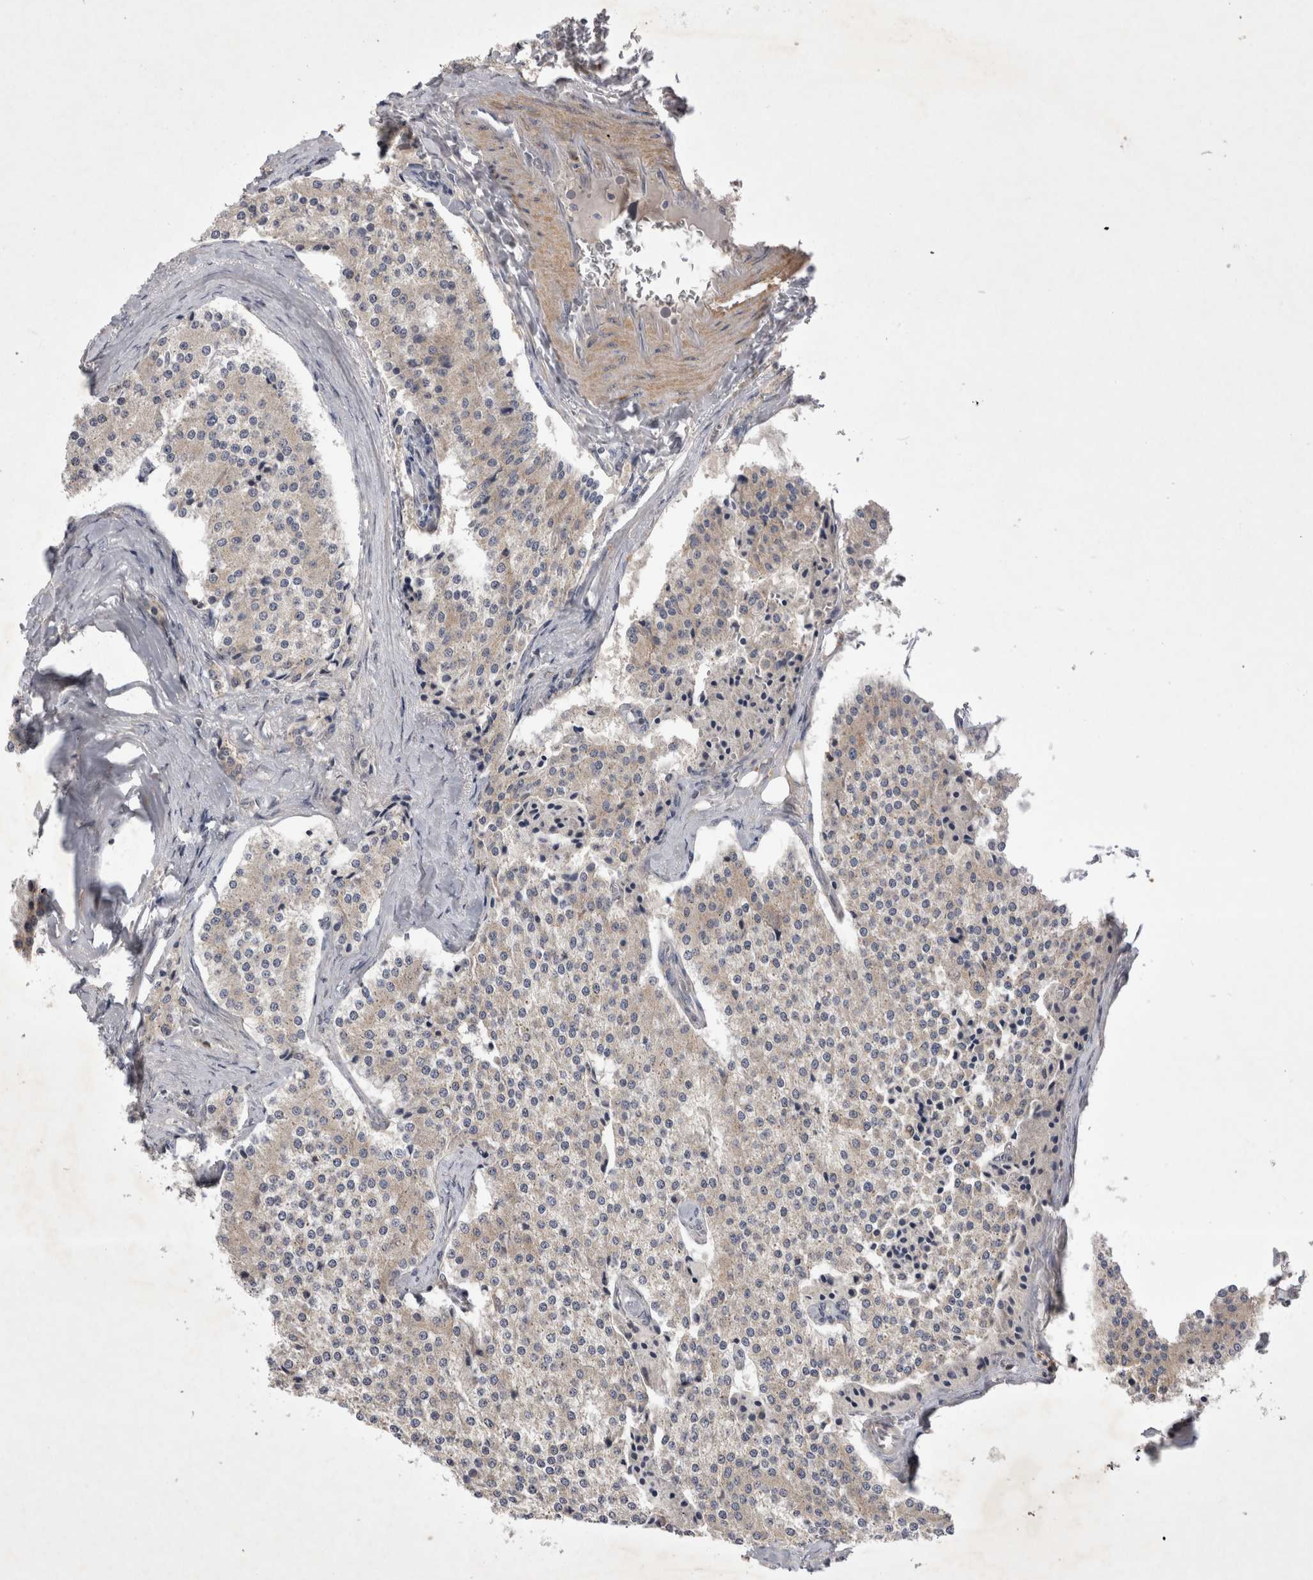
{"staining": {"intensity": "weak", "quantity": "<25%", "location": "cytoplasmic/membranous"}, "tissue": "carcinoid", "cell_type": "Tumor cells", "image_type": "cancer", "snomed": [{"axis": "morphology", "description": "Carcinoid, malignant, NOS"}, {"axis": "topography", "description": "Colon"}], "caption": "IHC photomicrograph of human carcinoid (malignant) stained for a protein (brown), which exhibits no staining in tumor cells.", "gene": "SRD5A3", "patient": {"sex": "female", "age": 52}}